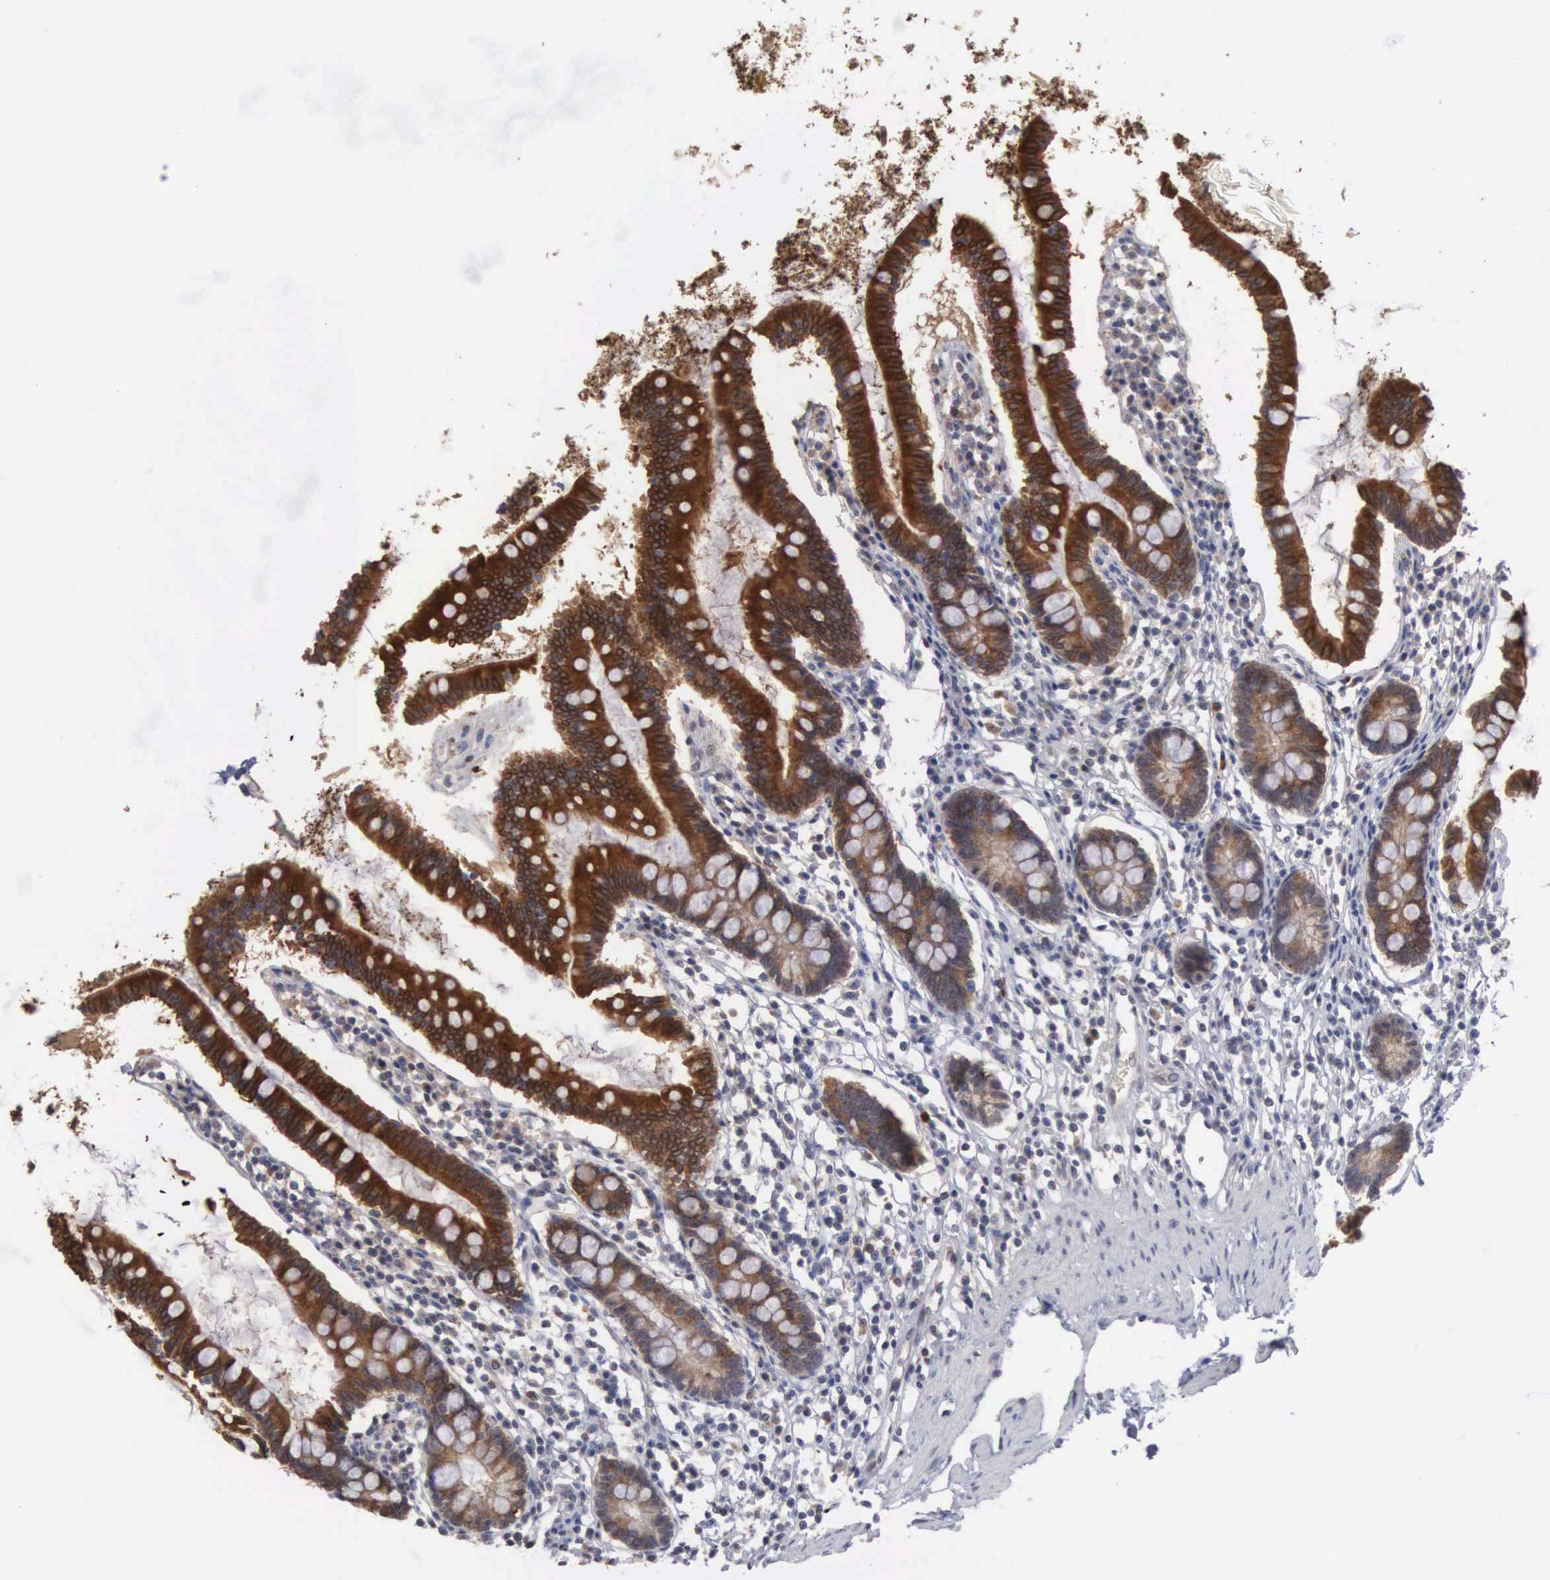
{"staining": {"intensity": "strong", "quantity": ">75%", "location": "cytoplasmic/membranous"}, "tissue": "small intestine", "cell_type": "Glandular cells", "image_type": "normal", "snomed": [{"axis": "morphology", "description": "Normal tissue, NOS"}, {"axis": "topography", "description": "Small intestine"}], "caption": "Immunohistochemical staining of benign human small intestine demonstrates >75% levels of strong cytoplasmic/membranous protein staining in about >75% of glandular cells. (DAB (3,3'-diaminobenzidine) = brown stain, brightfield microscopy at high magnification).", "gene": "AMN", "patient": {"sex": "female", "age": 37}}